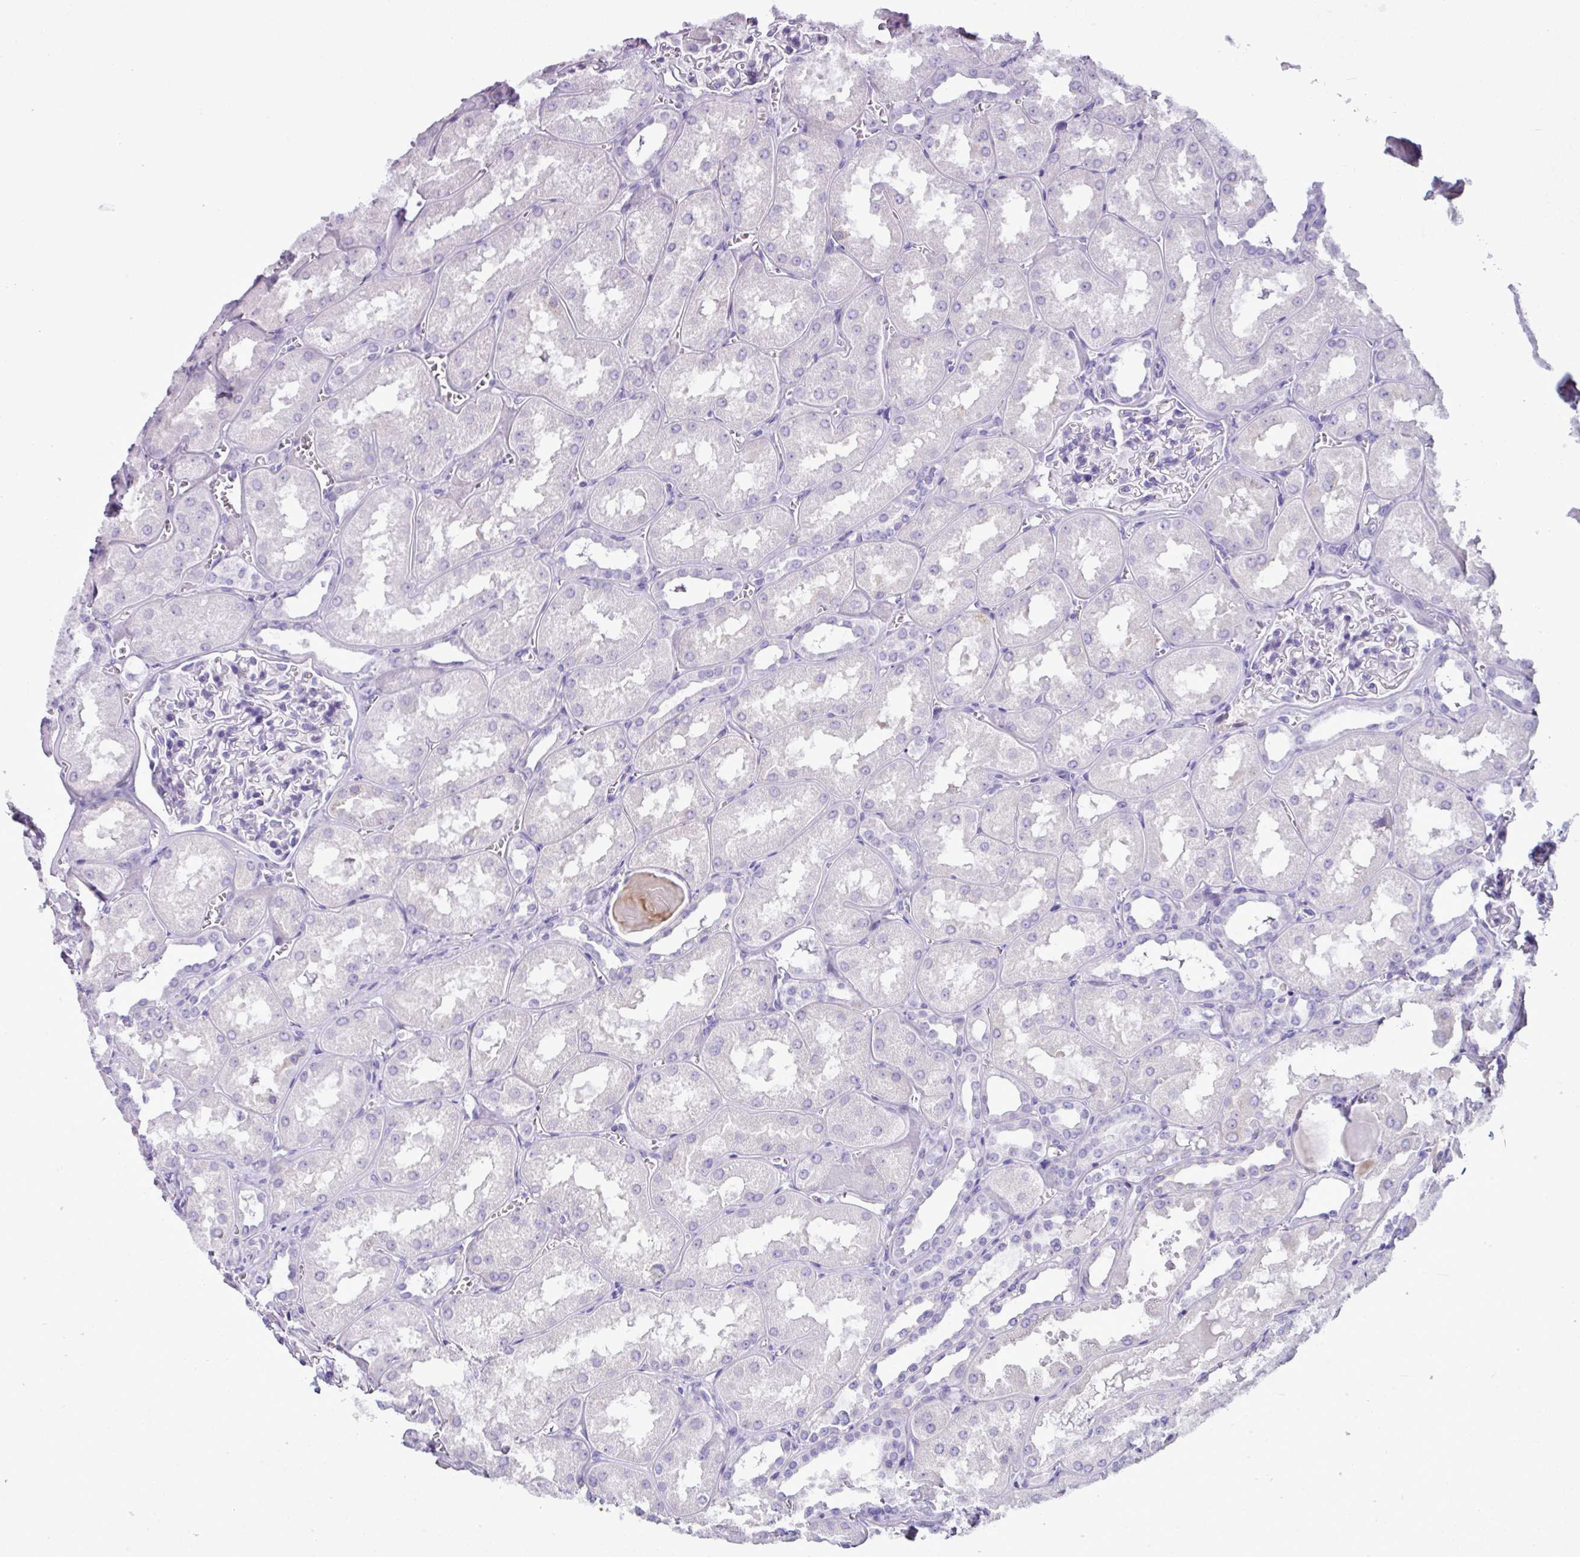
{"staining": {"intensity": "negative", "quantity": "none", "location": "none"}, "tissue": "kidney", "cell_type": "Cells in glomeruli", "image_type": "normal", "snomed": [{"axis": "morphology", "description": "Normal tissue, NOS"}, {"axis": "topography", "description": "Kidney"}], "caption": "This is an IHC micrograph of benign kidney. There is no staining in cells in glomeruli.", "gene": "RGS21", "patient": {"sex": "male", "age": 61}}